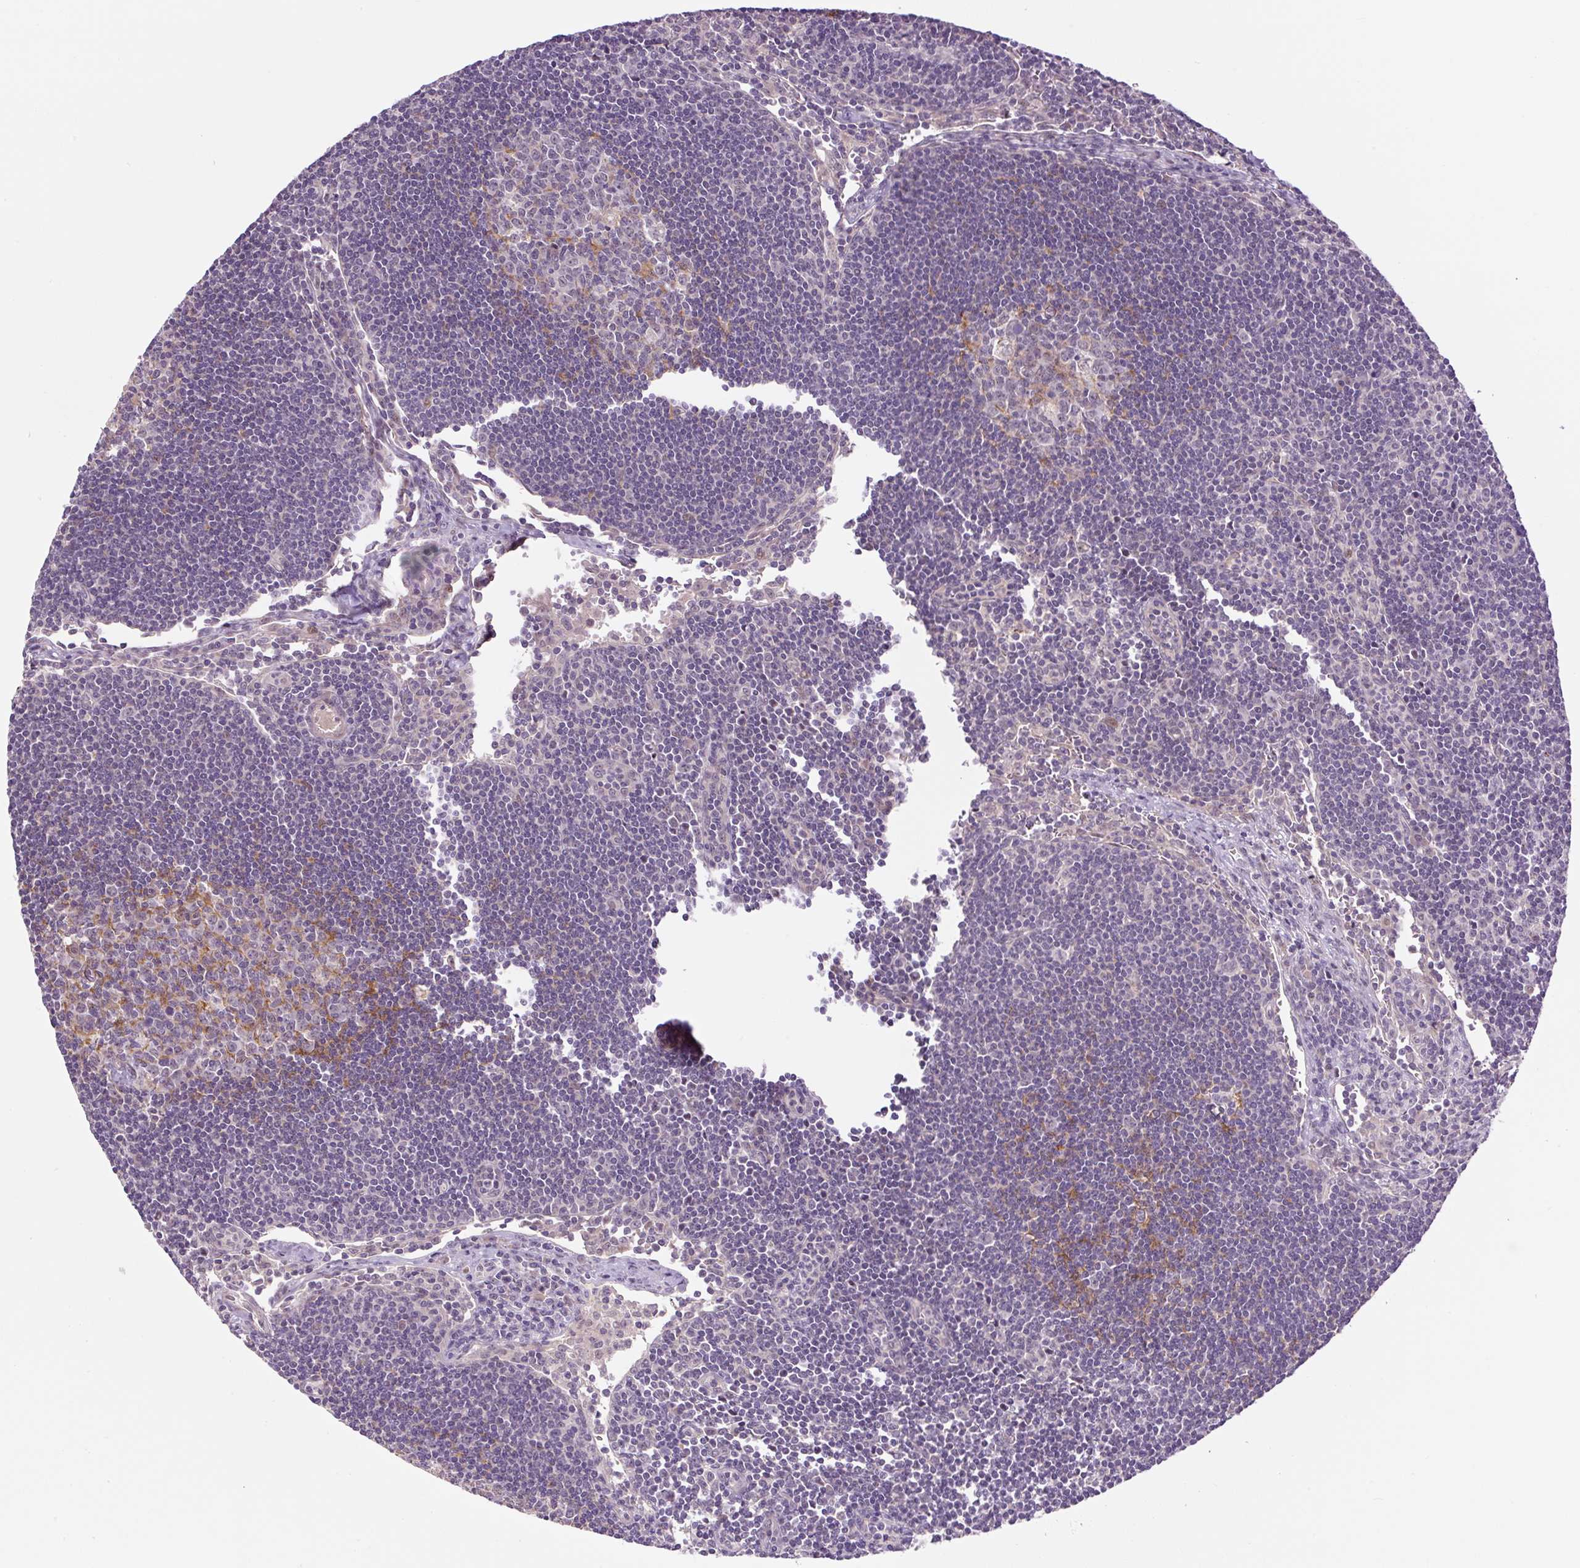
{"staining": {"intensity": "negative", "quantity": "none", "location": "none"}, "tissue": "lymph node", "cell_type": "Germinal center cells", "image_type": "normal", "snomed": [{"axis": "morphology", "description": "Normal tissue, NOS"}, {"axis": "topography", "description": "Lymph node"}], "caption": "Photomicrograph shows no significant protein staining in germinal center cells of unremarkable lymph node.", "gene": "PRKAA2", "patient": {"sex": "female", "age": 29}}